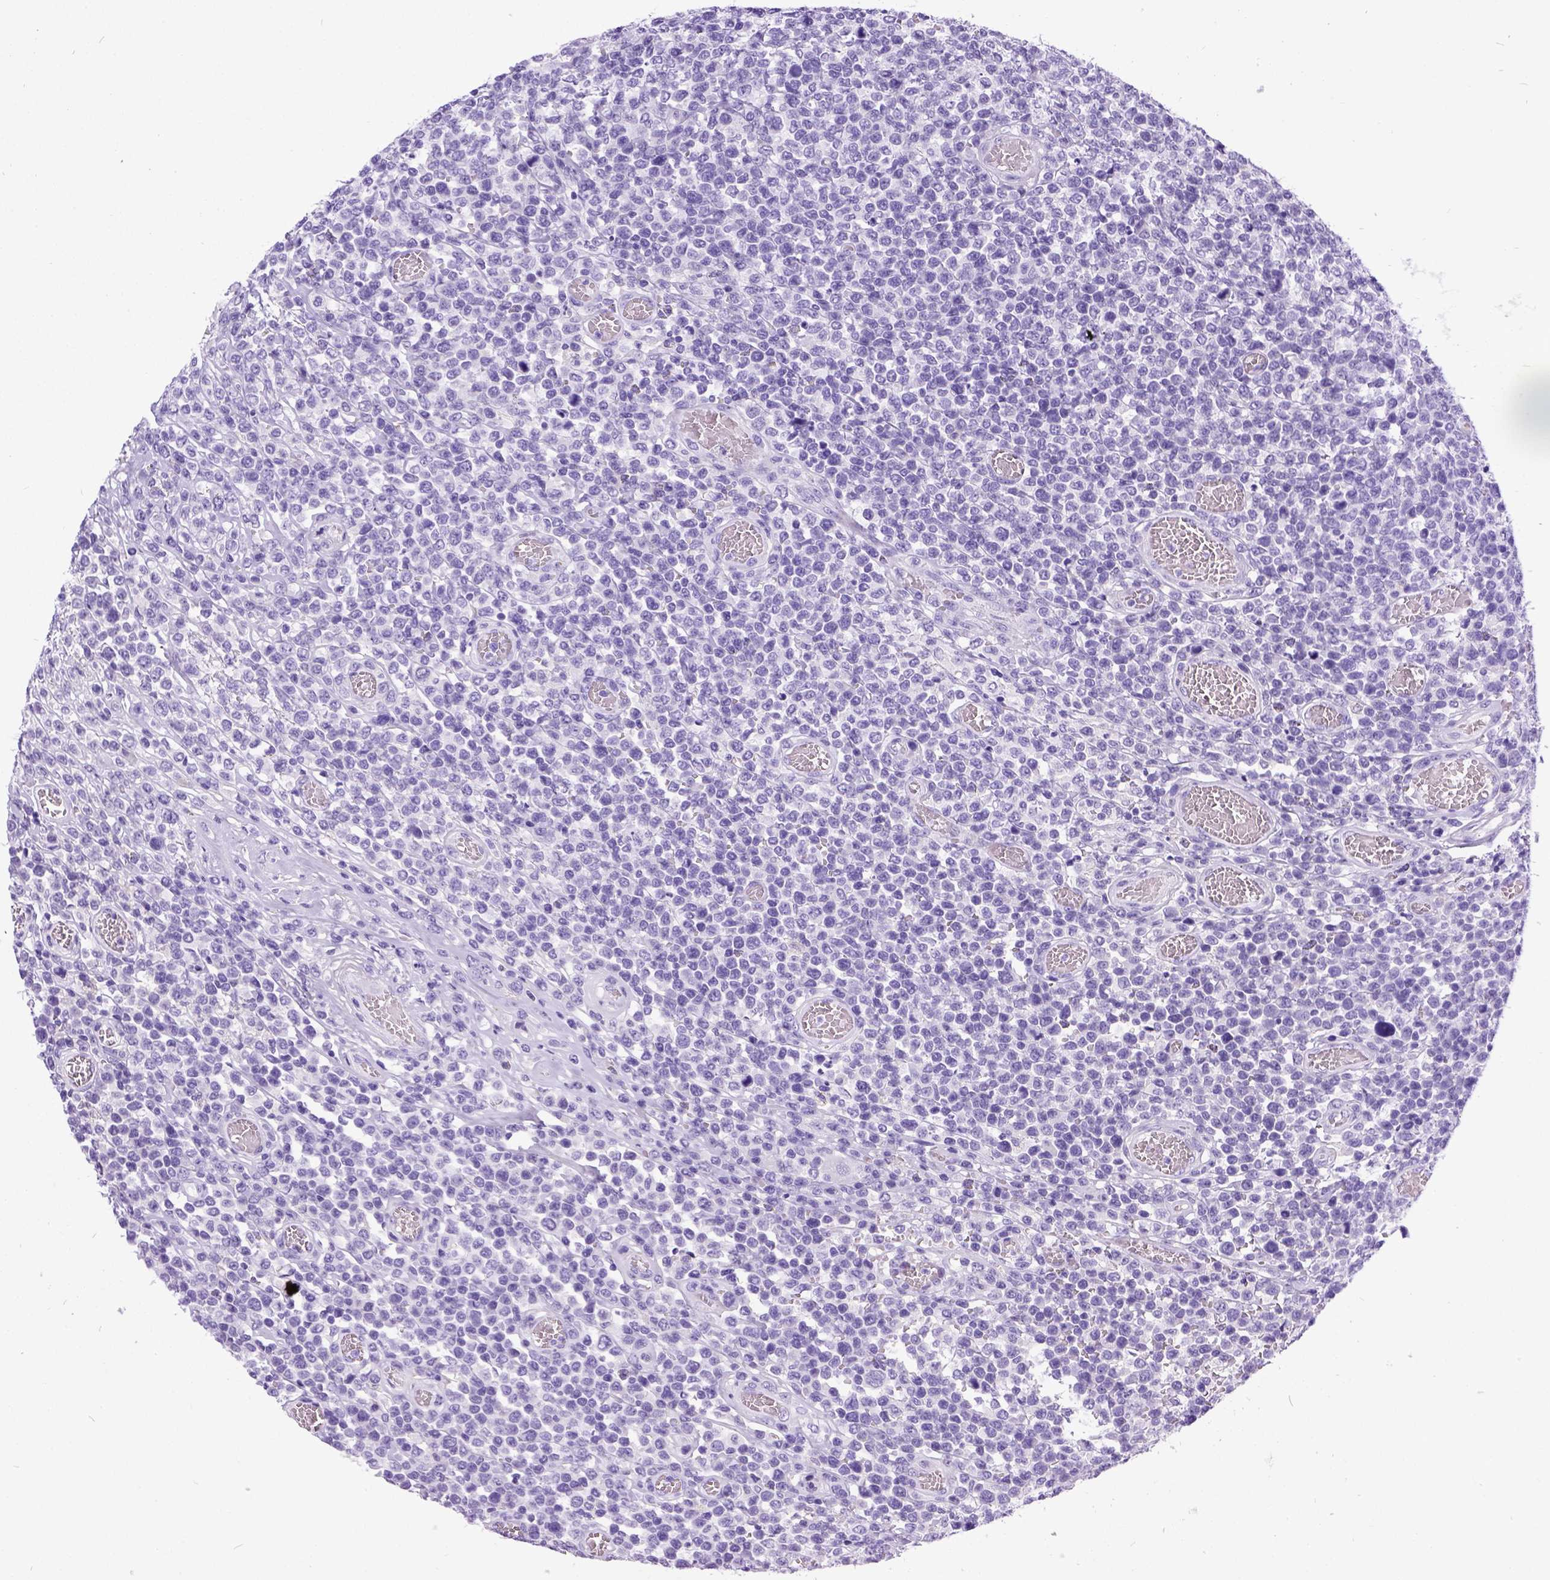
{"staining": {"intensity": "negative", "quantity": "none", "location": "none"}, "tissue": "lymphoma", "cell_type": "Tumor cells", "image_type": "cancer", "snomed": [{"axis": "morphology", "description": "Malignant lymphoma, non-Hodgkin's type, High grade"}, {"axis": "topography", "description": "Soft tissue"}], "caption": "Immunohistochemistry (IHC) image of human high-grade malignant lymphoma, non-Hodgkin's type stained for a protein (brown), which exhibits no expression in tumor cells.", "gene": "IGF2", "patient": {"sex": "female", "age": 56}}